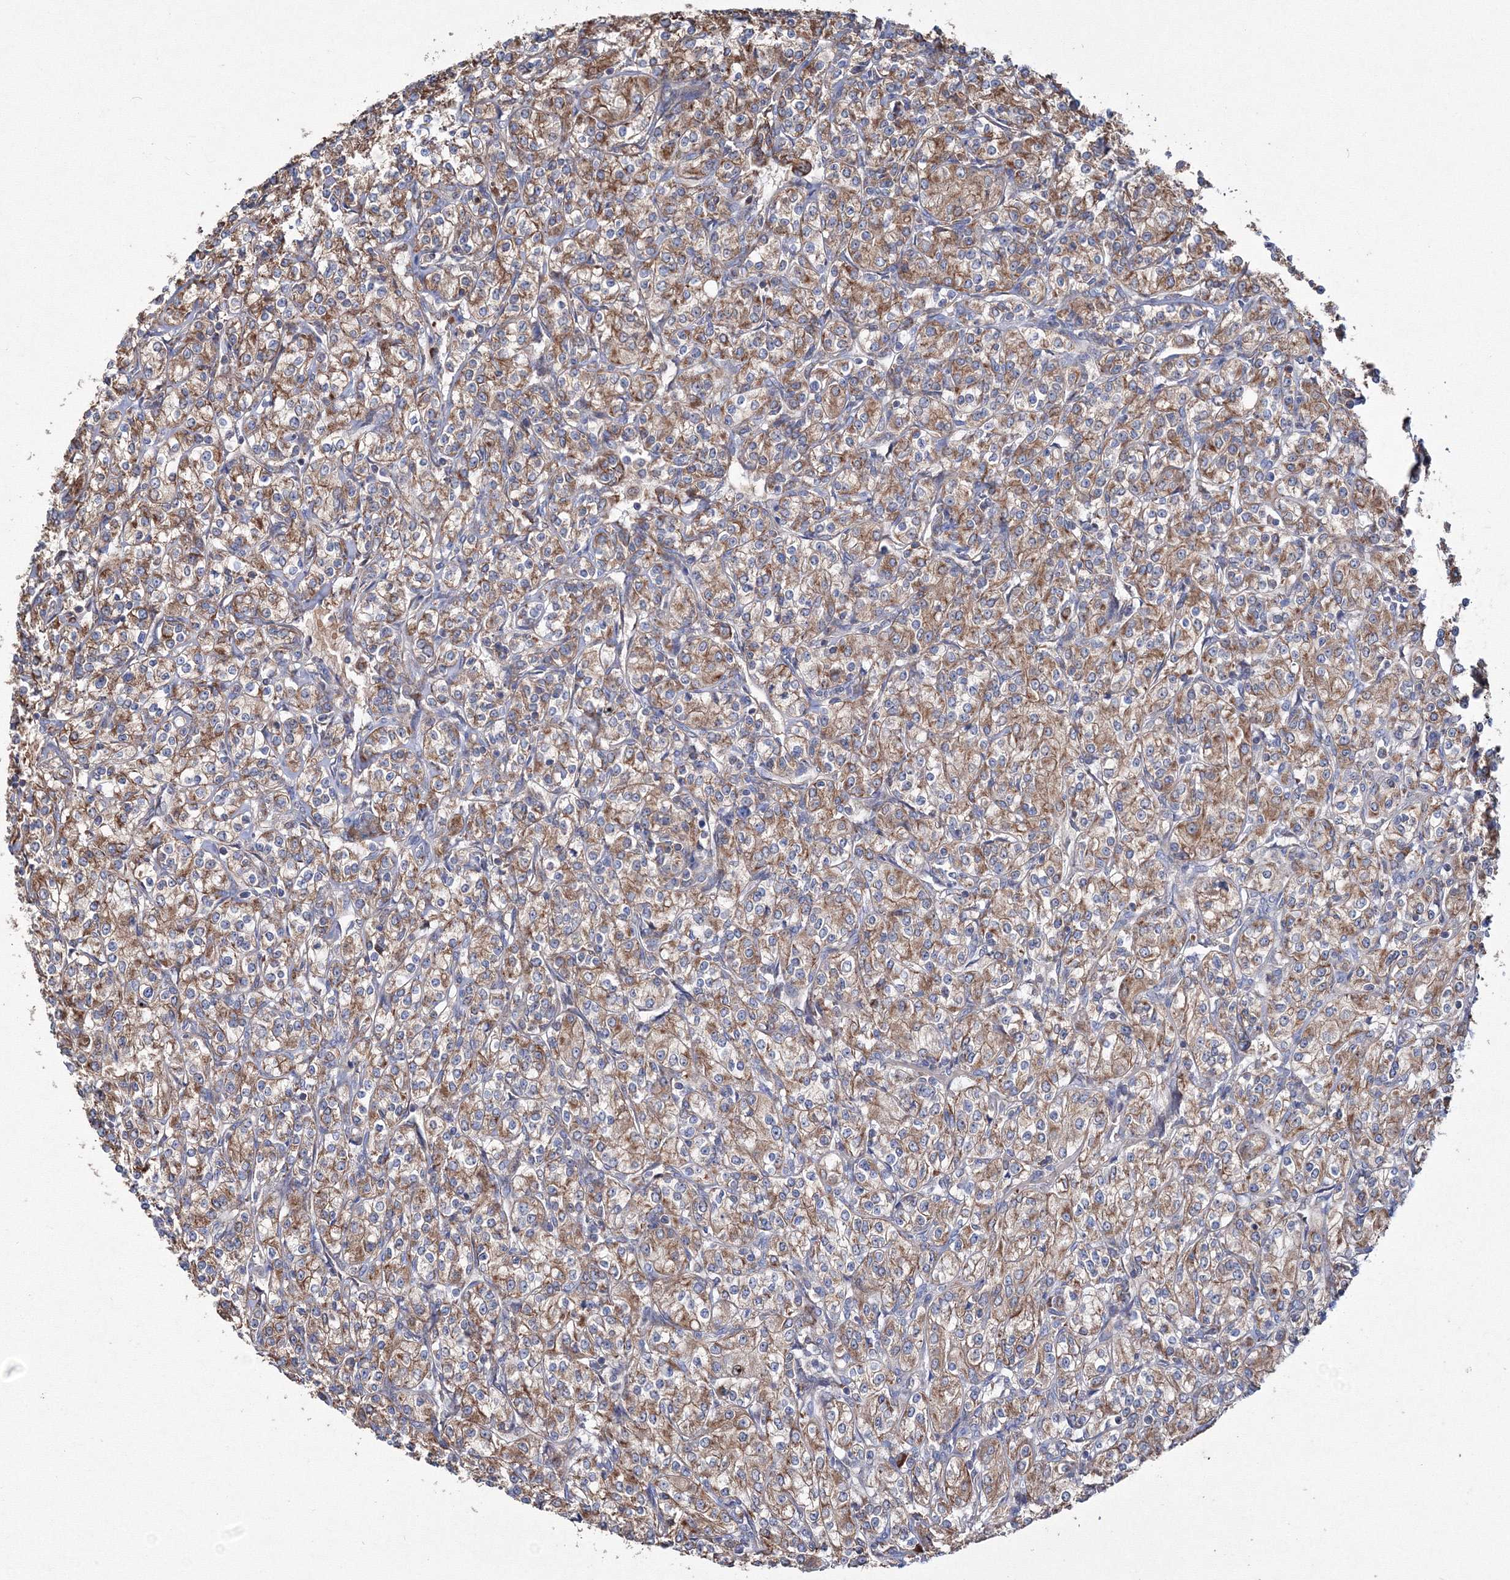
{"staining": {"intensity": "moderate", "quantity": ">75%", "location": "cytoplasmic/membranous"}, "tissue": "renal cancer", "cell_type": "Tumor cells", "image_type": "cancer", "snomed": [{"axis": "morphology", "description": "Adenocarcinoma, NOS"}, {"axis": "topography", "description": "Kidney"}], "caption": "Renal cancer (adenocarcinoma) stained for a protein displays moderate cytoplasmic/membranous positivity in tumor cells.", "gene": "VPS8", "patient": {"sex": "male", "age": 77}}